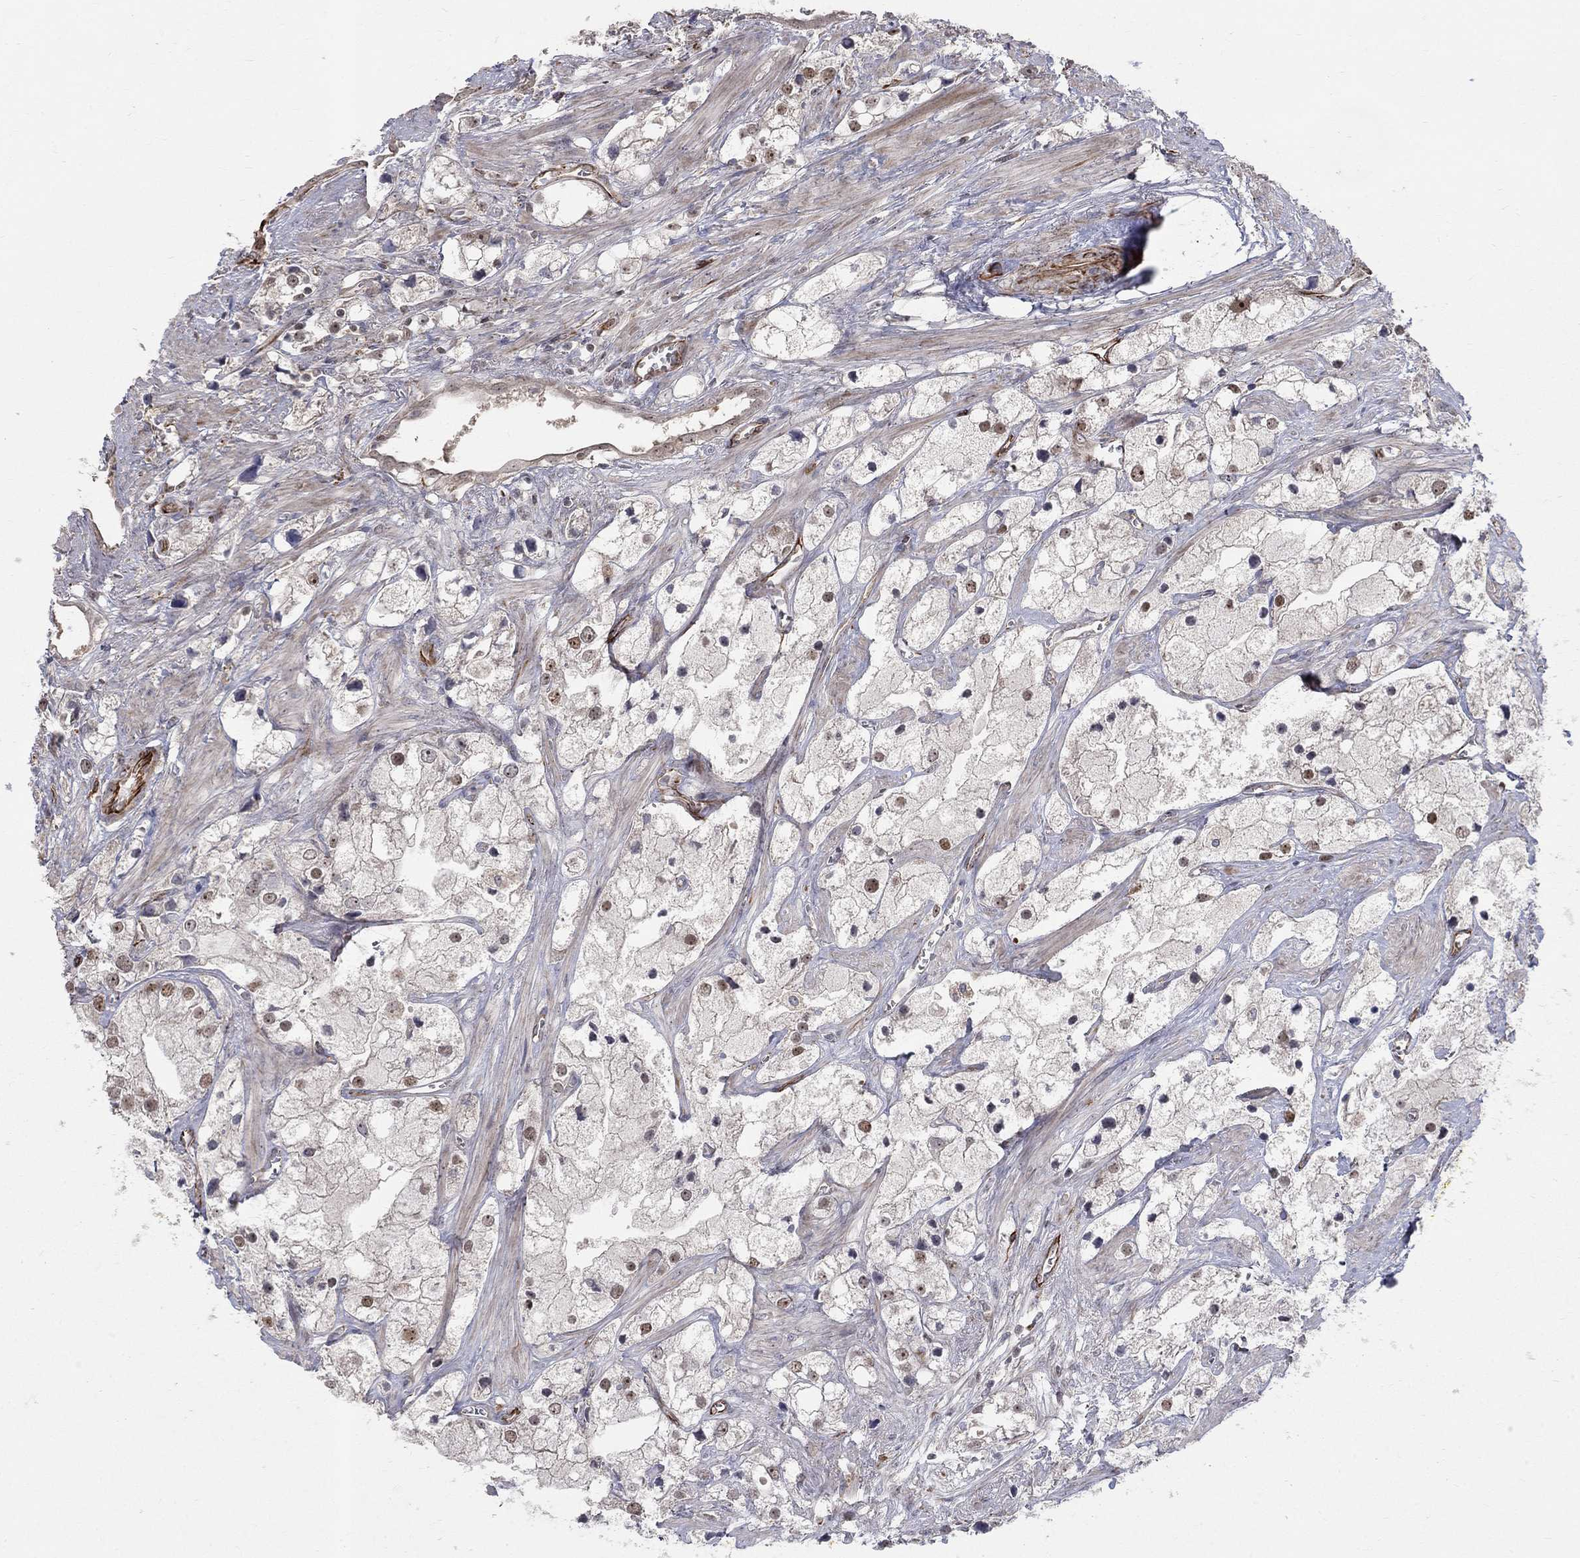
{"staining": {"intensity": "moderate", "quantity": "<25%", "location": "nuclear"}, "tissue": "prostate cancer", "cell_type": "Tumor cells", "image_type": "cancer", "snomed": [{"axis": "morphology", "description": "Adenocarcinoma, NOS"}, {"axis": "topography", "description": "Prostate and seminal vesicle, NOS"}, {"axis": "topography", "description": "Prostate"}], "caption": "A brown stain shows moderate nuclear expression of a protein in prostate cancer tumor cells.", "gene": "MSRA", "patient": {"sex": "male", "age": 79}}